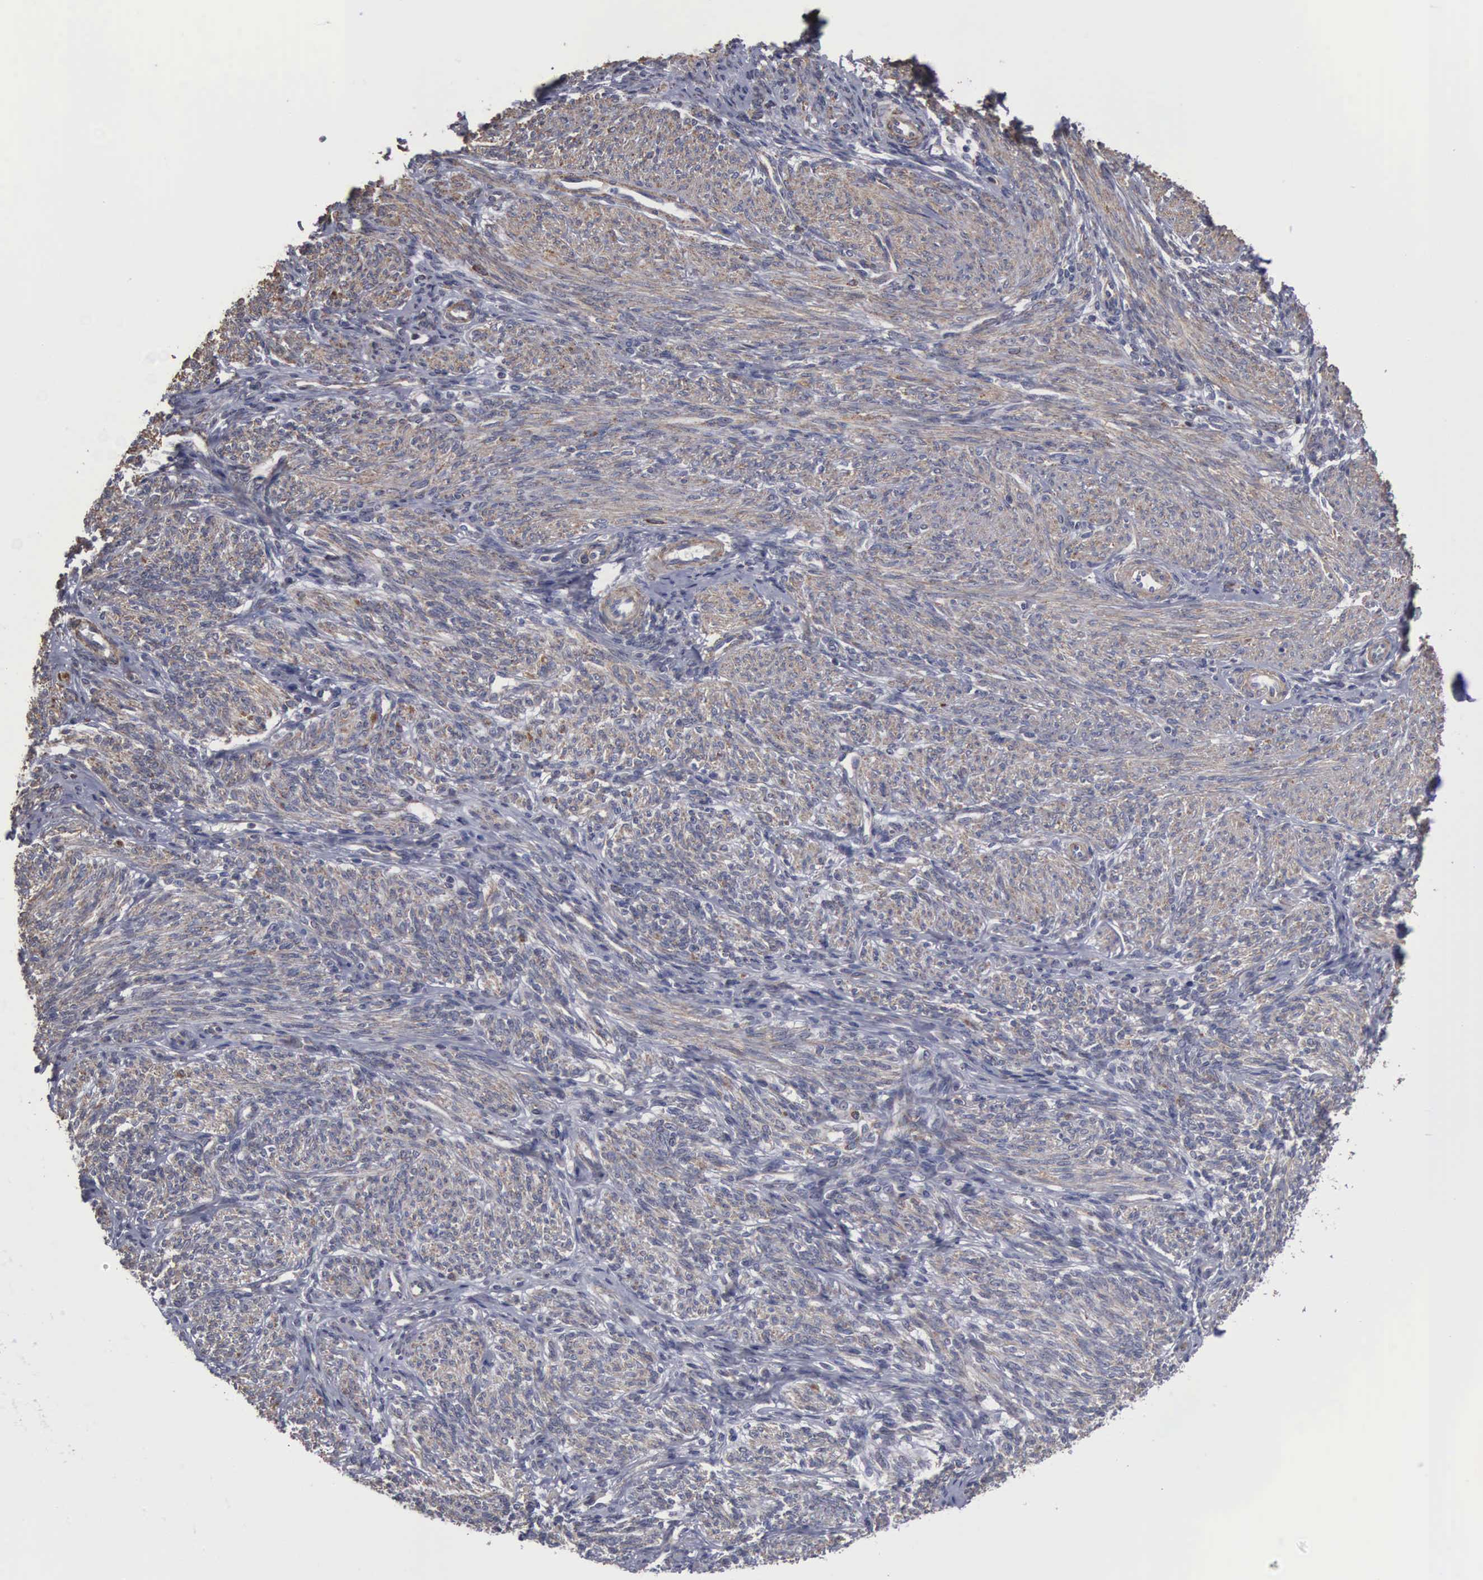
{"staining": {"intensity": "negative", "quantity": "none", "location": "none"}, "tissue": "endometrium", "cell_type": "Cells in endometrial stroma", "image_type": "normal", "snomed": [{"axis": "morphology", "description": "Normal tissue, NOS"}, {"axis": "topography", "description": "Endometrium"}], "caption": "Human endometrium stained for a protein using immunohistochemistry shows no positivity in cells in endometrial stroma.", "gene": "NGDN", "patient": {"sex": "female", "age": 82}}